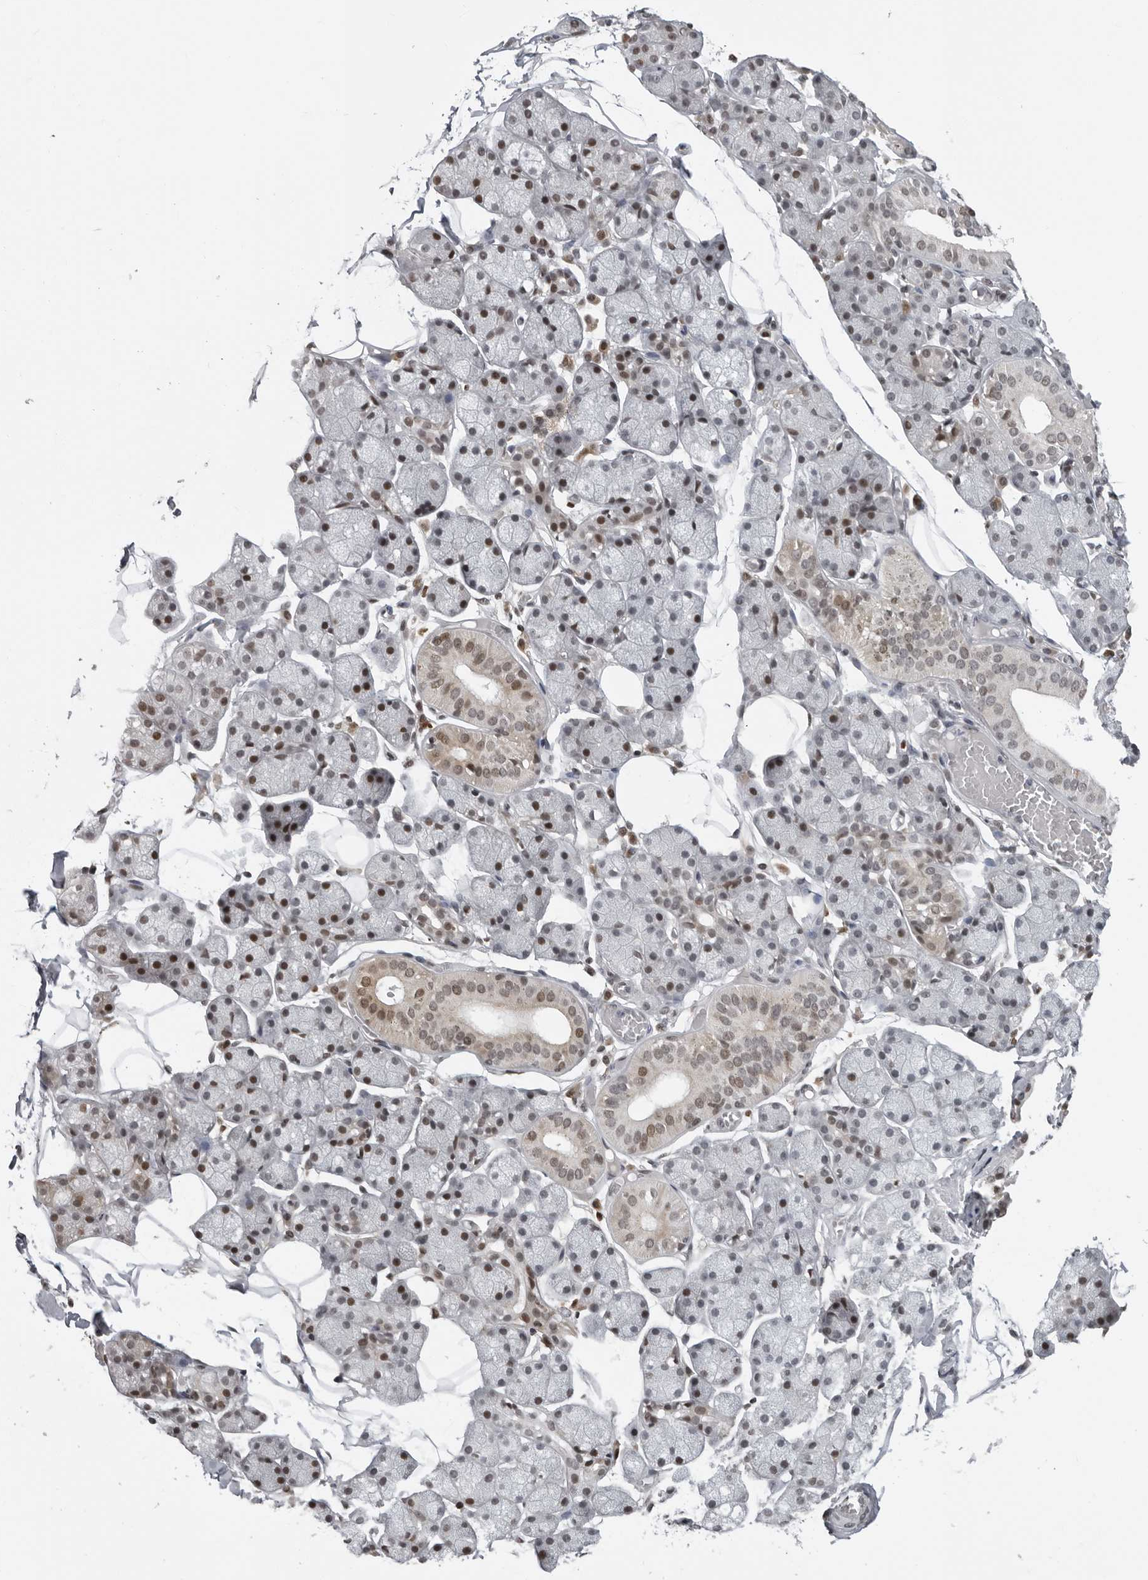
{"staining": {"intensity": "moderate", "quantity": "<25%", "location": "cytoplasmic/membranous,nuclear"}, "tissue": "salivary gland", "cell_type": "Glandular cells", "image_type": "normal", "snomed": [{"axis": "morphology", "description": "Normal tissue, NOS"}, {"axis": "topography", "description": "Salivary gland"}], "caption": "Immunohistochemical staining of normal salivary gland reveals moderate cytoplasmic/membranous,nuclear protein positivity in approximately <25% of glandular cells.", "gene": "MAF", "patient": {"sex": "female", "age": 33}}